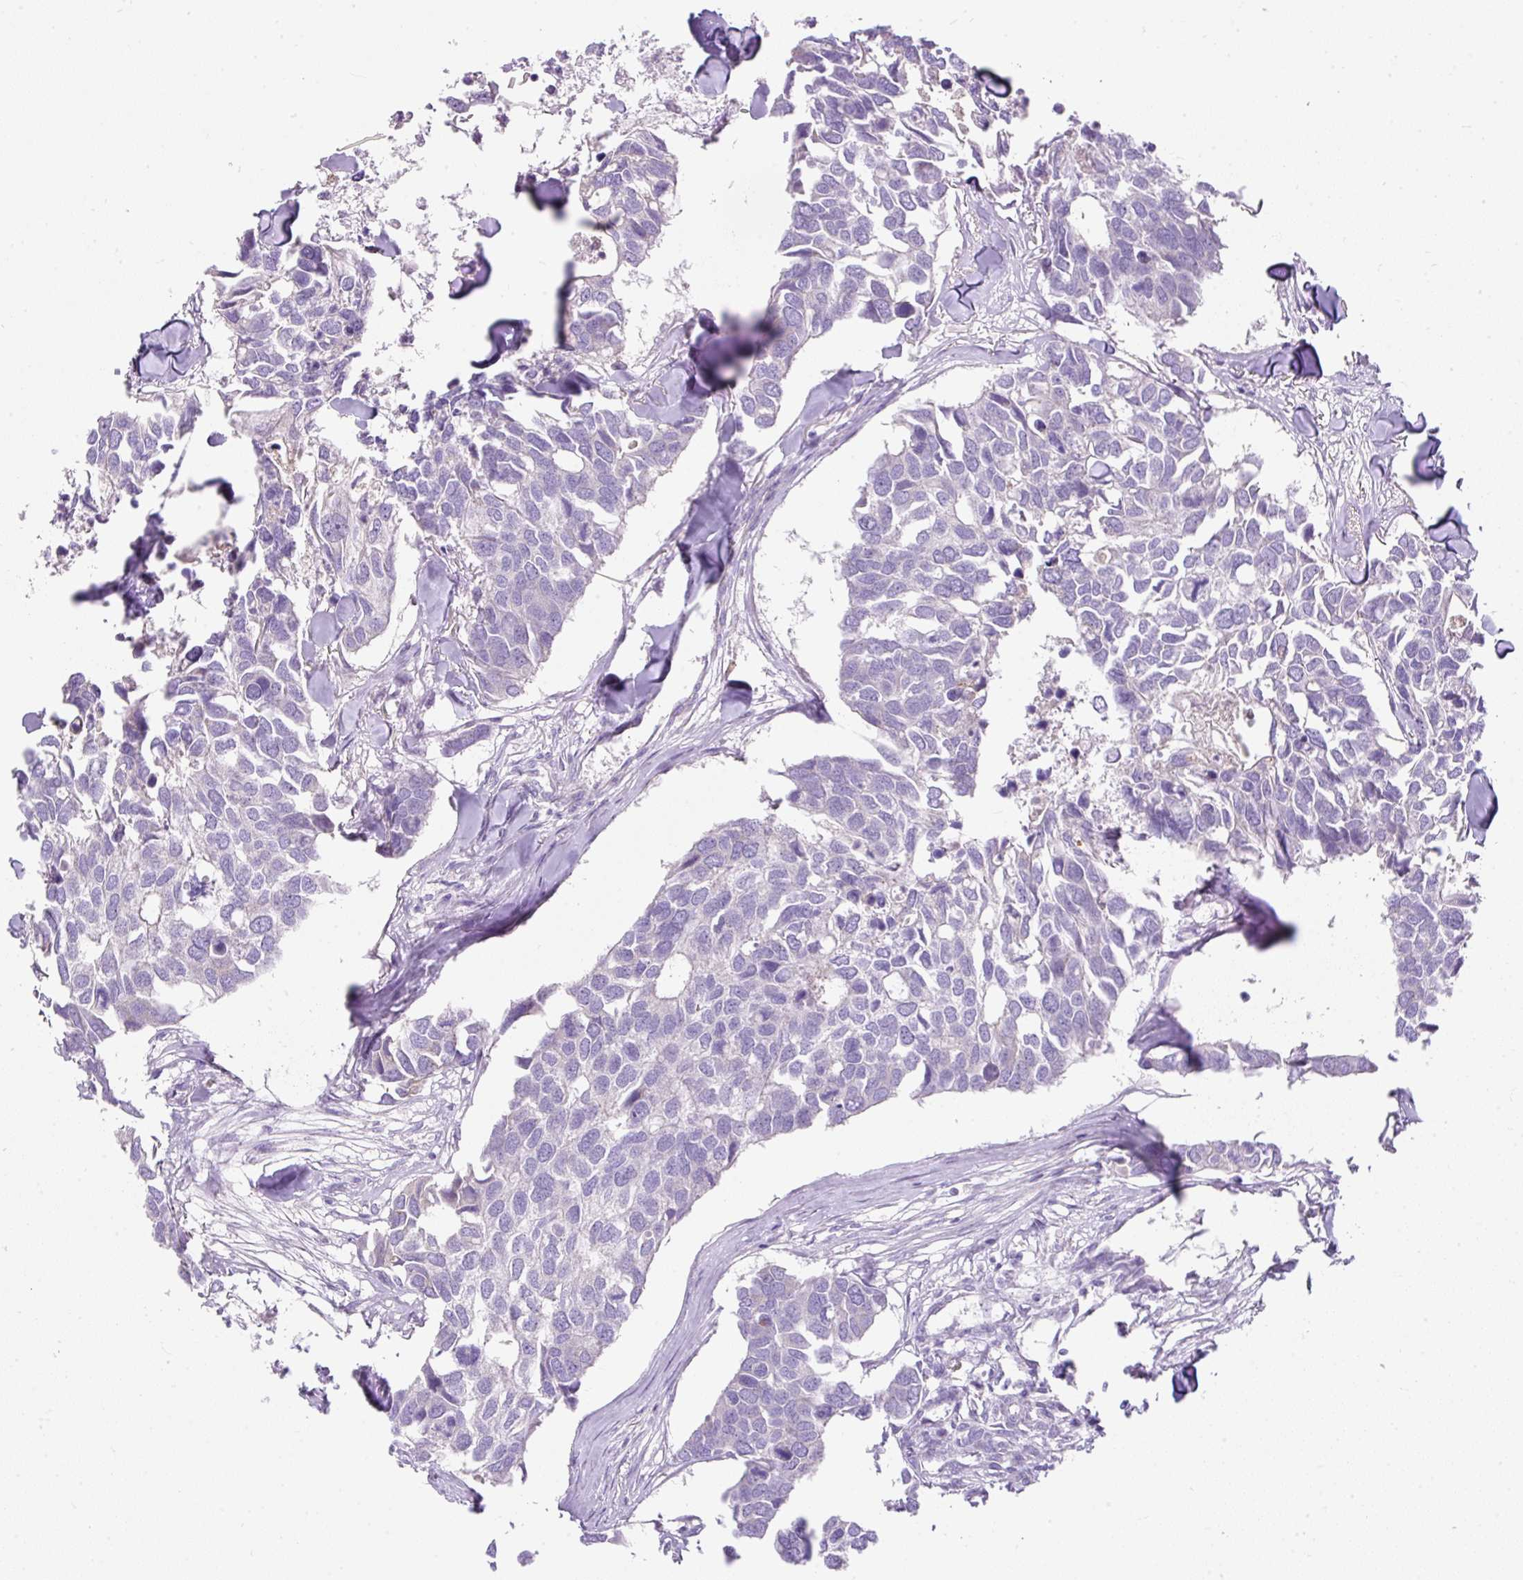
{"staining": {"intensity": "negative", "quantity": "none", "location": "none"}, "tissue": "breast cancer", "cell_type": "Tumor cells", "image_type": "cancer", "snomed": [{"axis": "morphology", "description": "Duct carcinoma"}, {"axis": "topography", "description": "Breast"}], "caption": "Photomicrograph shows no protein staining in tumor cells of breast cancer (intraductal carcinoma) tissue.", "gene": "SUSD5", "patient": {"sex": "female", "age": 83}}